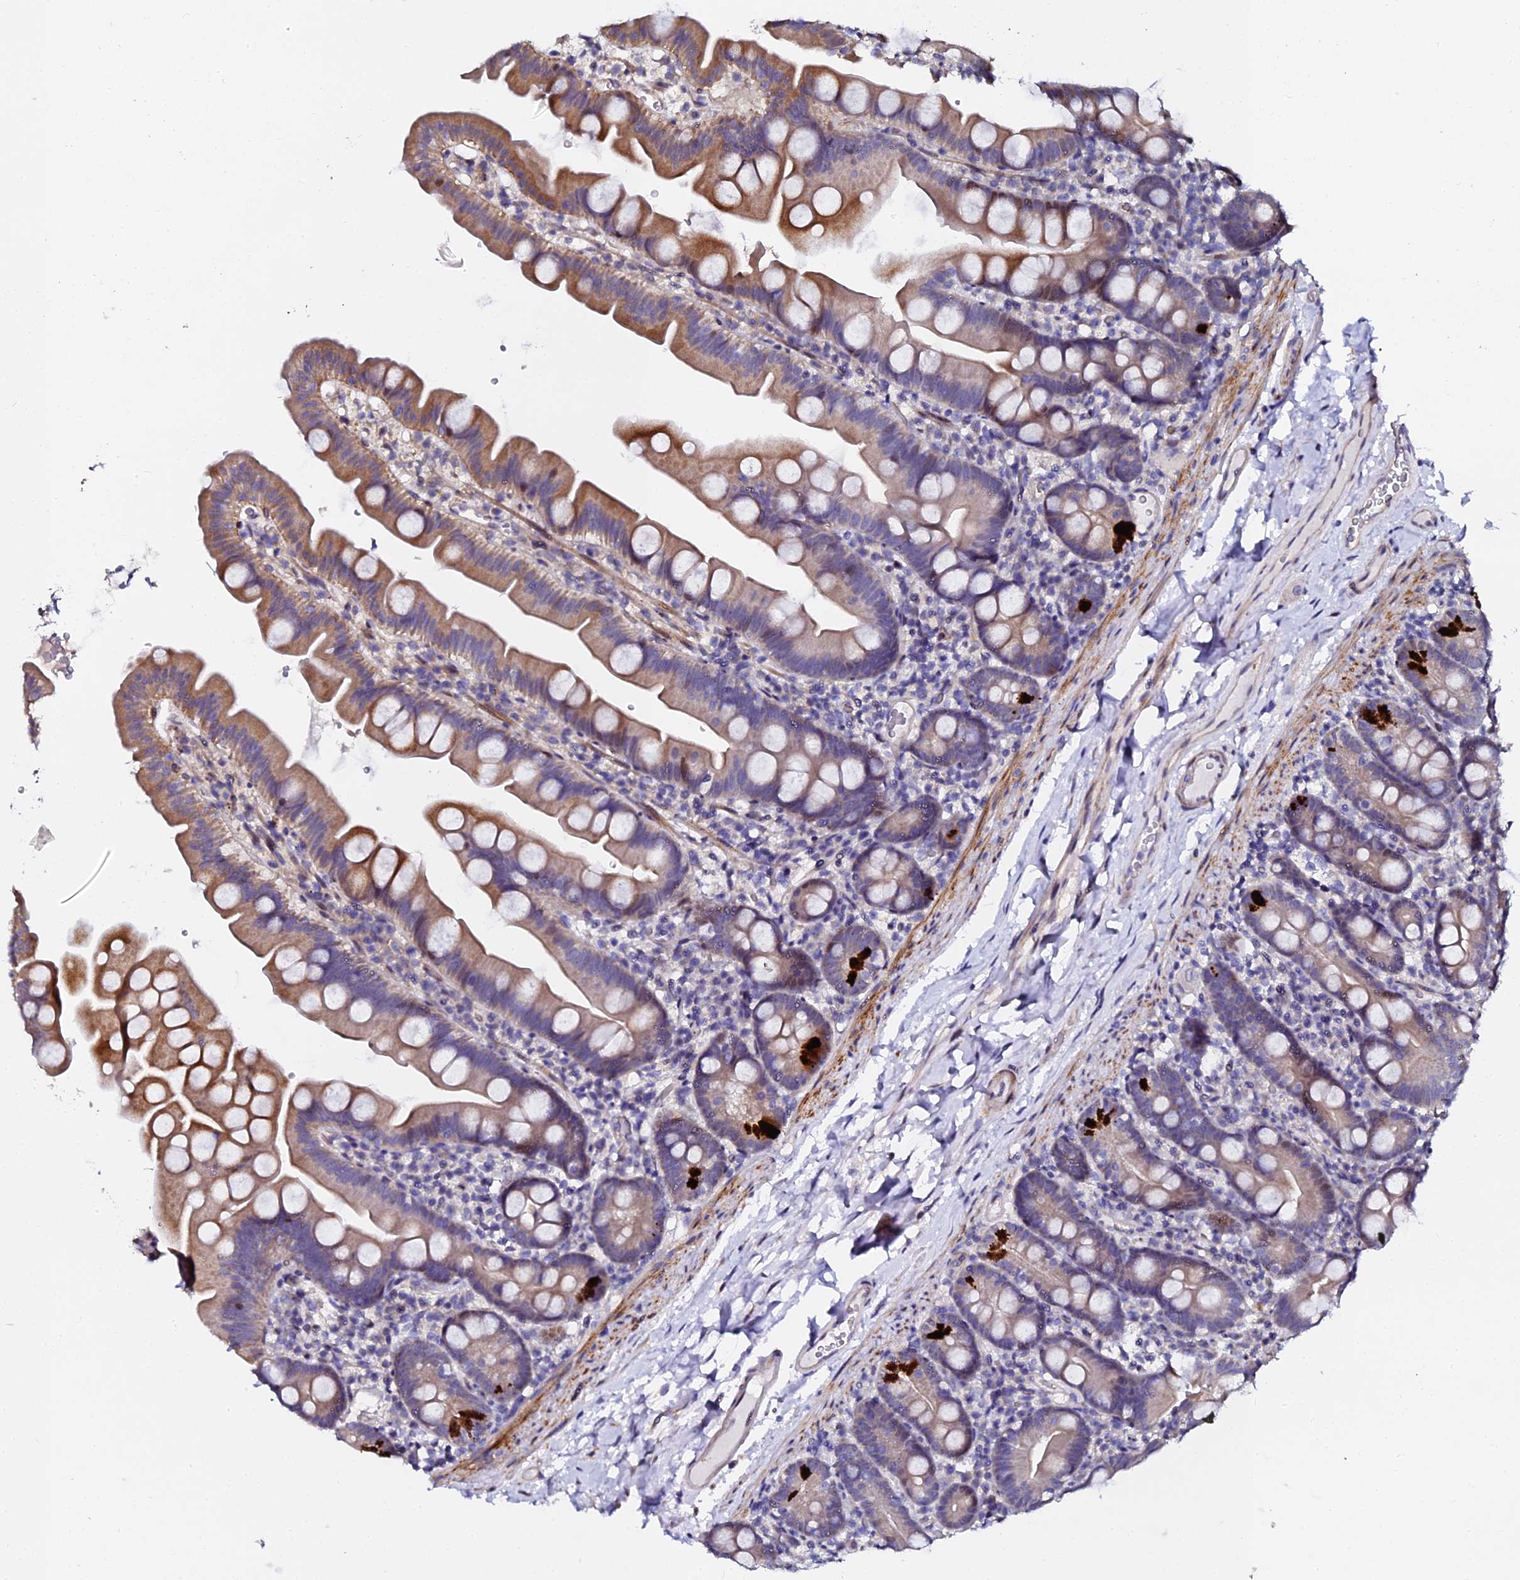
{"staining": {"intensity": "strong", "quantity": "<25%", "location": "cytoplasmic/membranous"}, "tissue": "small intestine", "cell_type": "Glandular cells", "image_type": "normal", "snomed": [{"axis": "morphology", "description": "Normal tissue, NOS"}, {"axis": "topography", "description": "Small intestine"}], "caption": "Benign small intestine reveals strong cytoplasmic/membranous expression in approximately <25% of glandular cells, visualized by immunohistochemistry. The protein is shown in brown color, while the nuclei are stained blue.", "gene": "GPN3", "patient": {"sex": "female", "age": 68}}